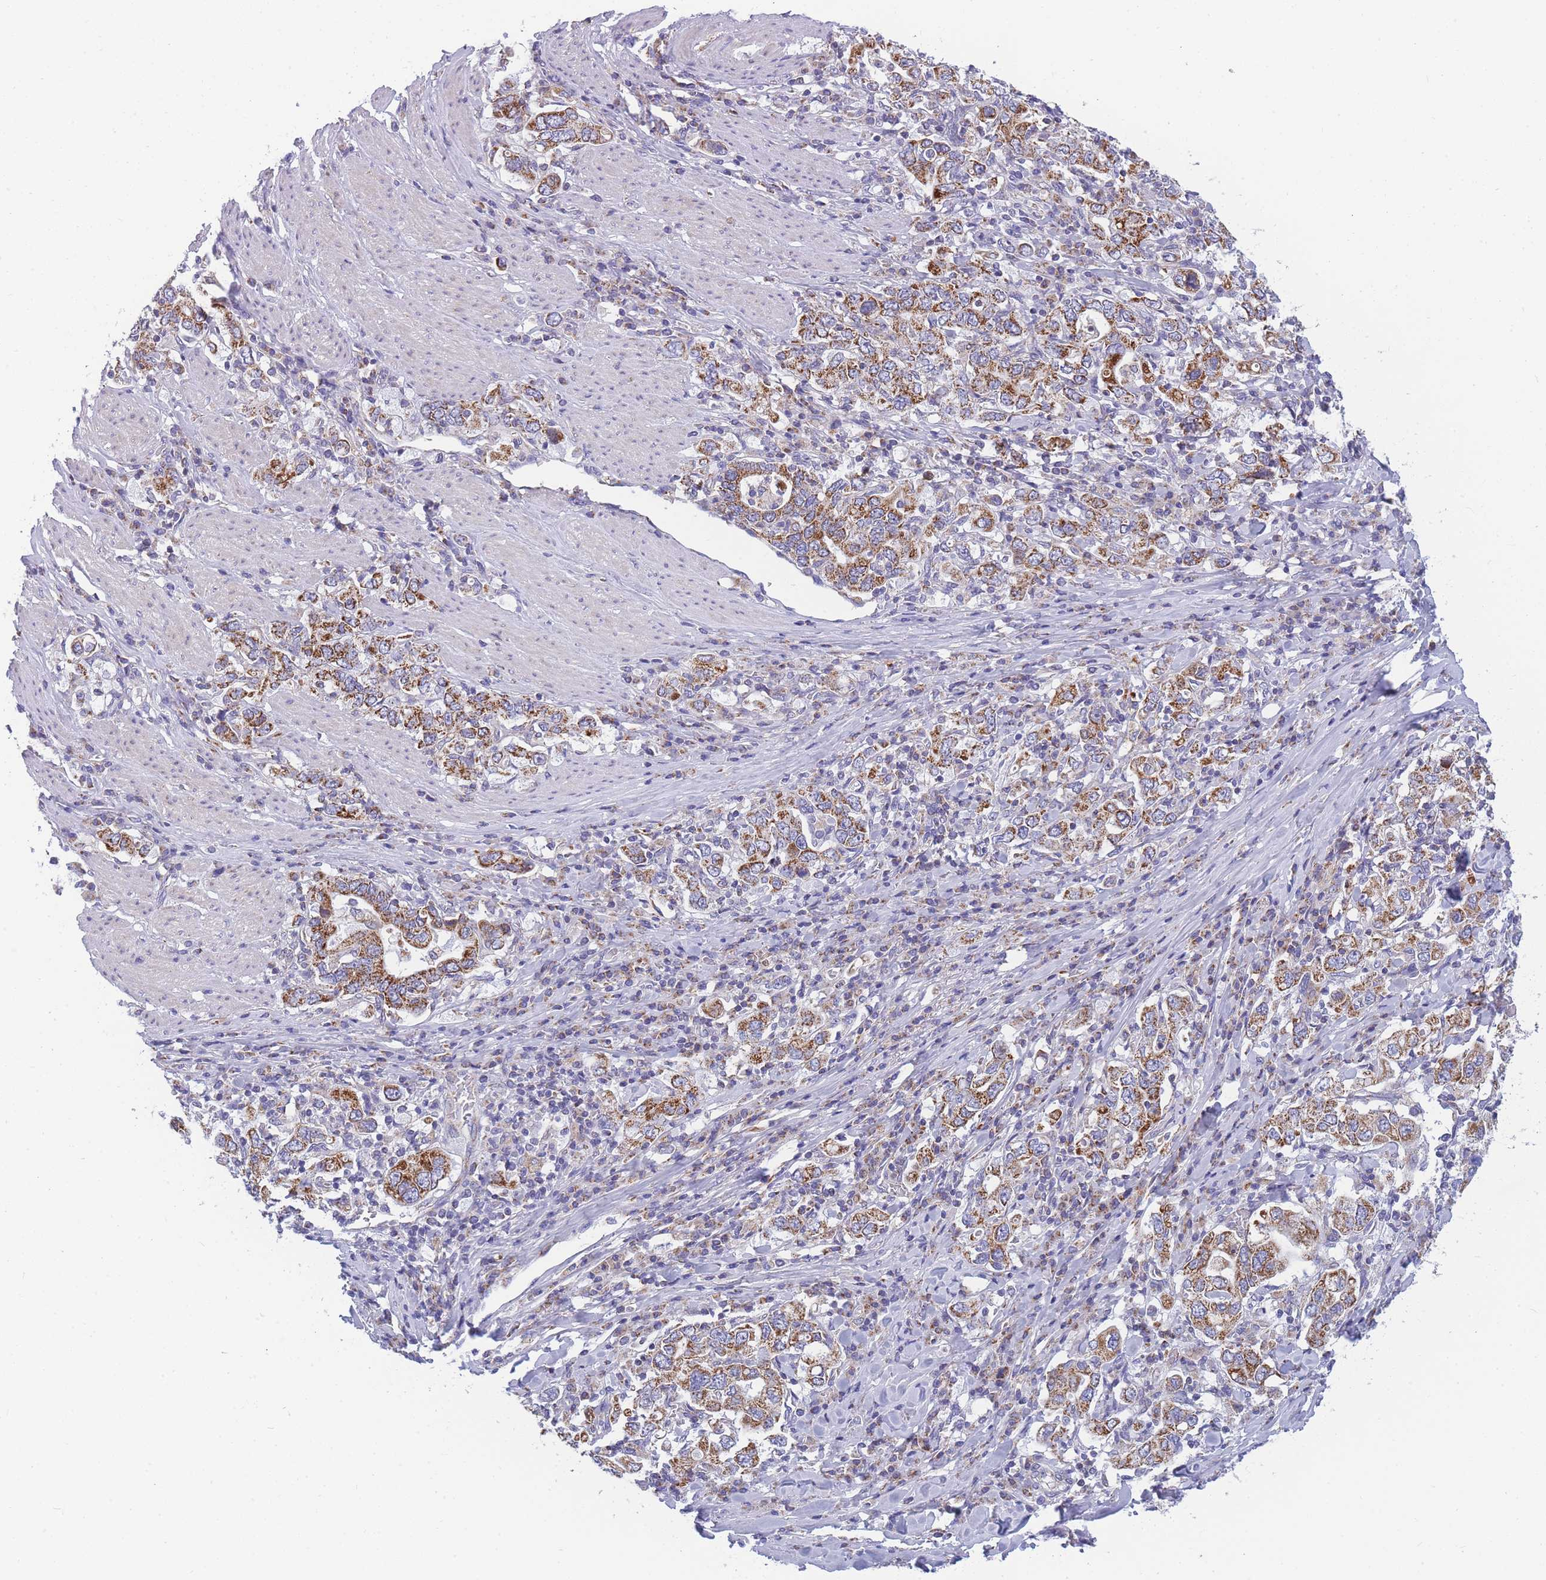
{"staining": {"intensity": "strong", "quantity": ">75%", "location": "cytoplasmic/membranous"}, "tissue": "stomach cancer", "cell_type": "Tumor cells", "image_type": "cancer", "snomed": [{"axis": "morphology", "description": "Adenocarcinoma, NOS"}, {"axis": "topography", "description": "Stomach, upper"}], "caption": "High-magnification brightfield microscopy of adenocarcinoma (stomach) stained with DAB (brown) and counterstained with hematoxylin (blue). tumor cells exhibit strong cytoplasmic/membranous staining is seen in about>75% of cells. (DAB (3,3'-diaminobenzidine) IHC, brown staining for protein, blue staining for nuclei).", "gene": "MRPS11", "patient": {"sex": "male", "age": 62}}